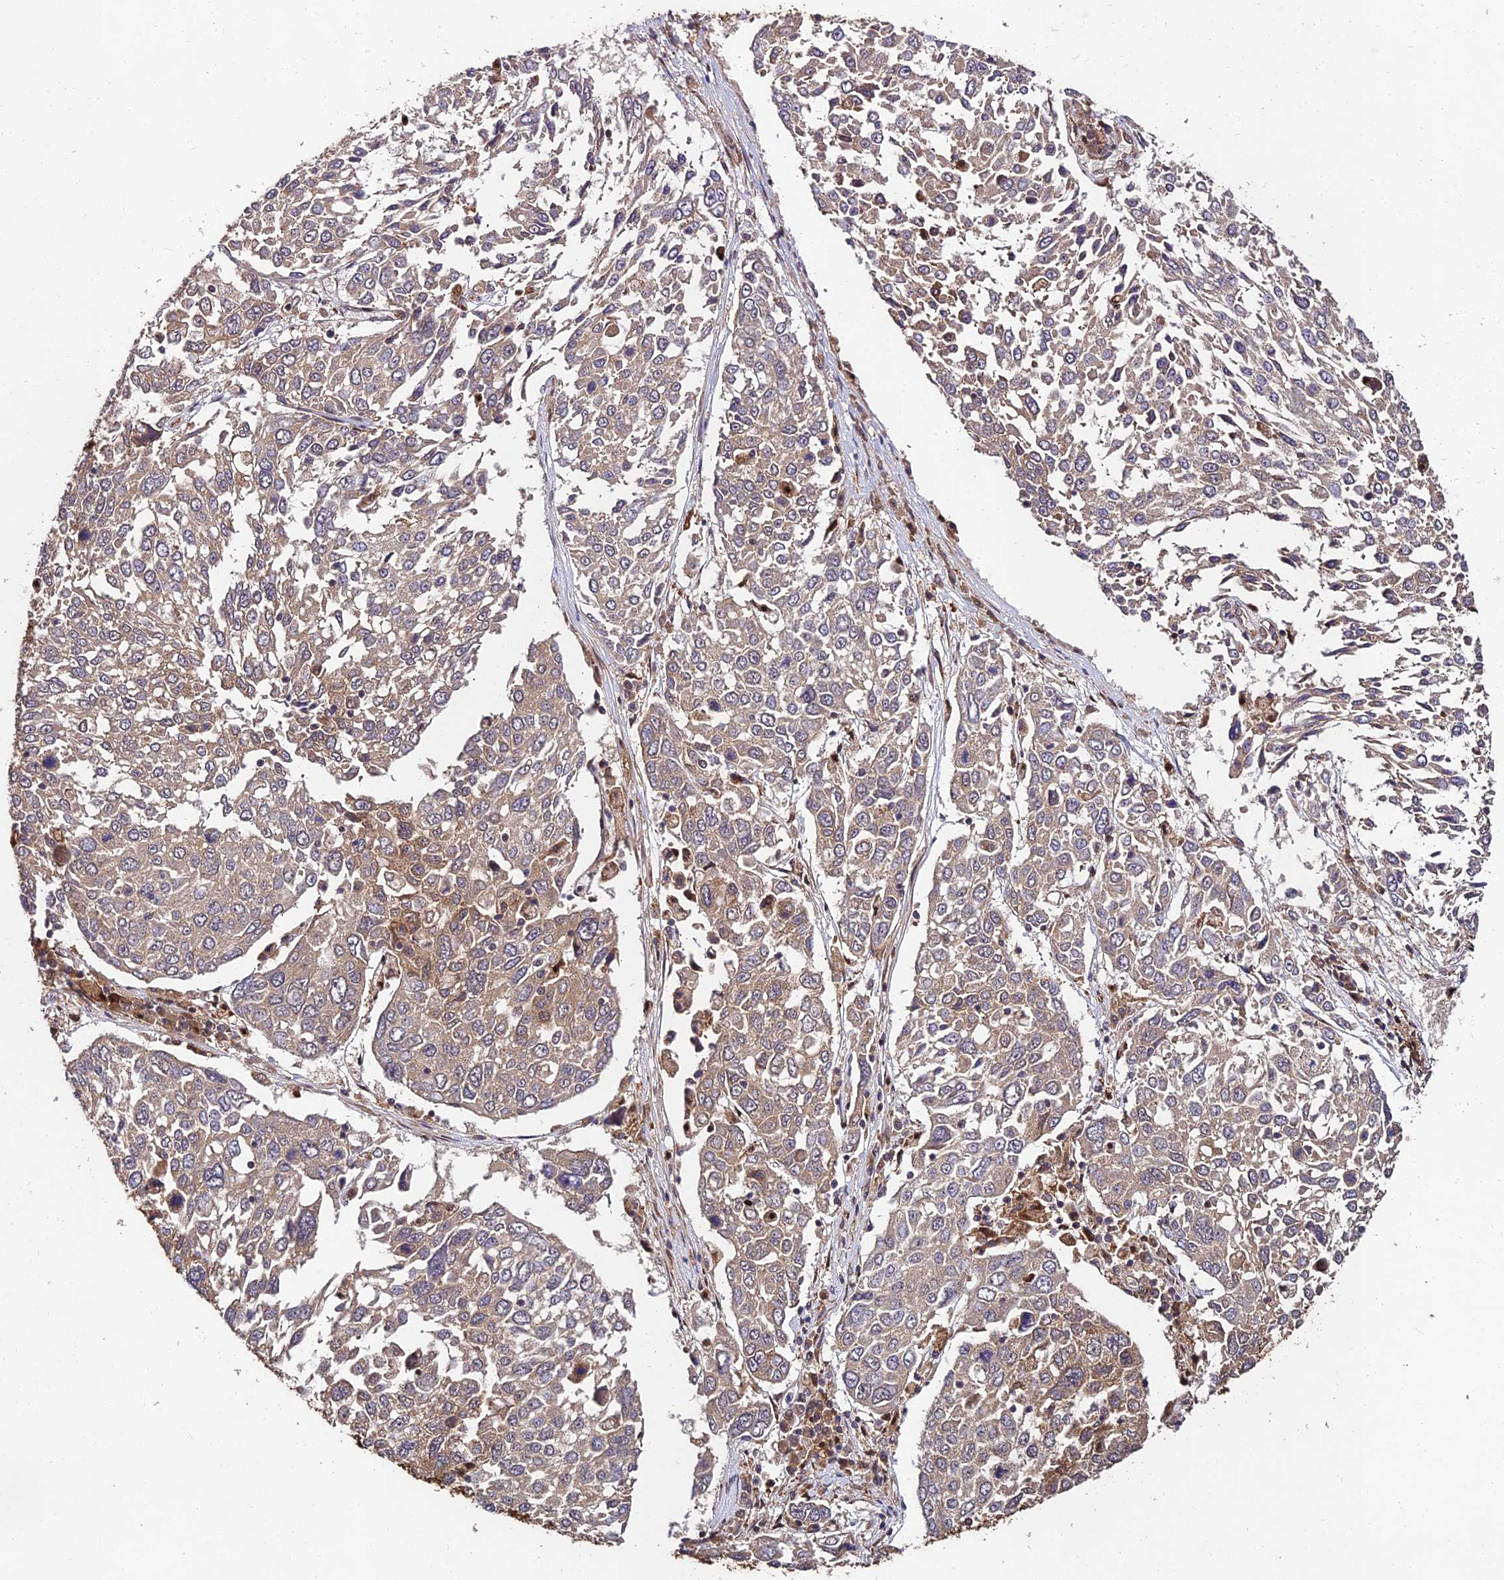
{"staining": {"intensity": "weak", "quantity": "25%-75%", "location": "cytoplasmic/membranous"}, "tissue": "lung cancer", "cell_type": "Tumor cells", "image_type": "cancer", "snomed": [{"axis": "morphology", "description": "Squamous cell carcinoma, NOS"}, {"axis": "topography", "description": "Lung"}], "caption": "The micrograph displays staining of lung cancer (squamous cell carcinoma), revealing weak cytoplasmic/membranous protein staining (brown color) within tumor cells.", "gene": "MKKS", "patient": {"sex": "male", "age": 65}}